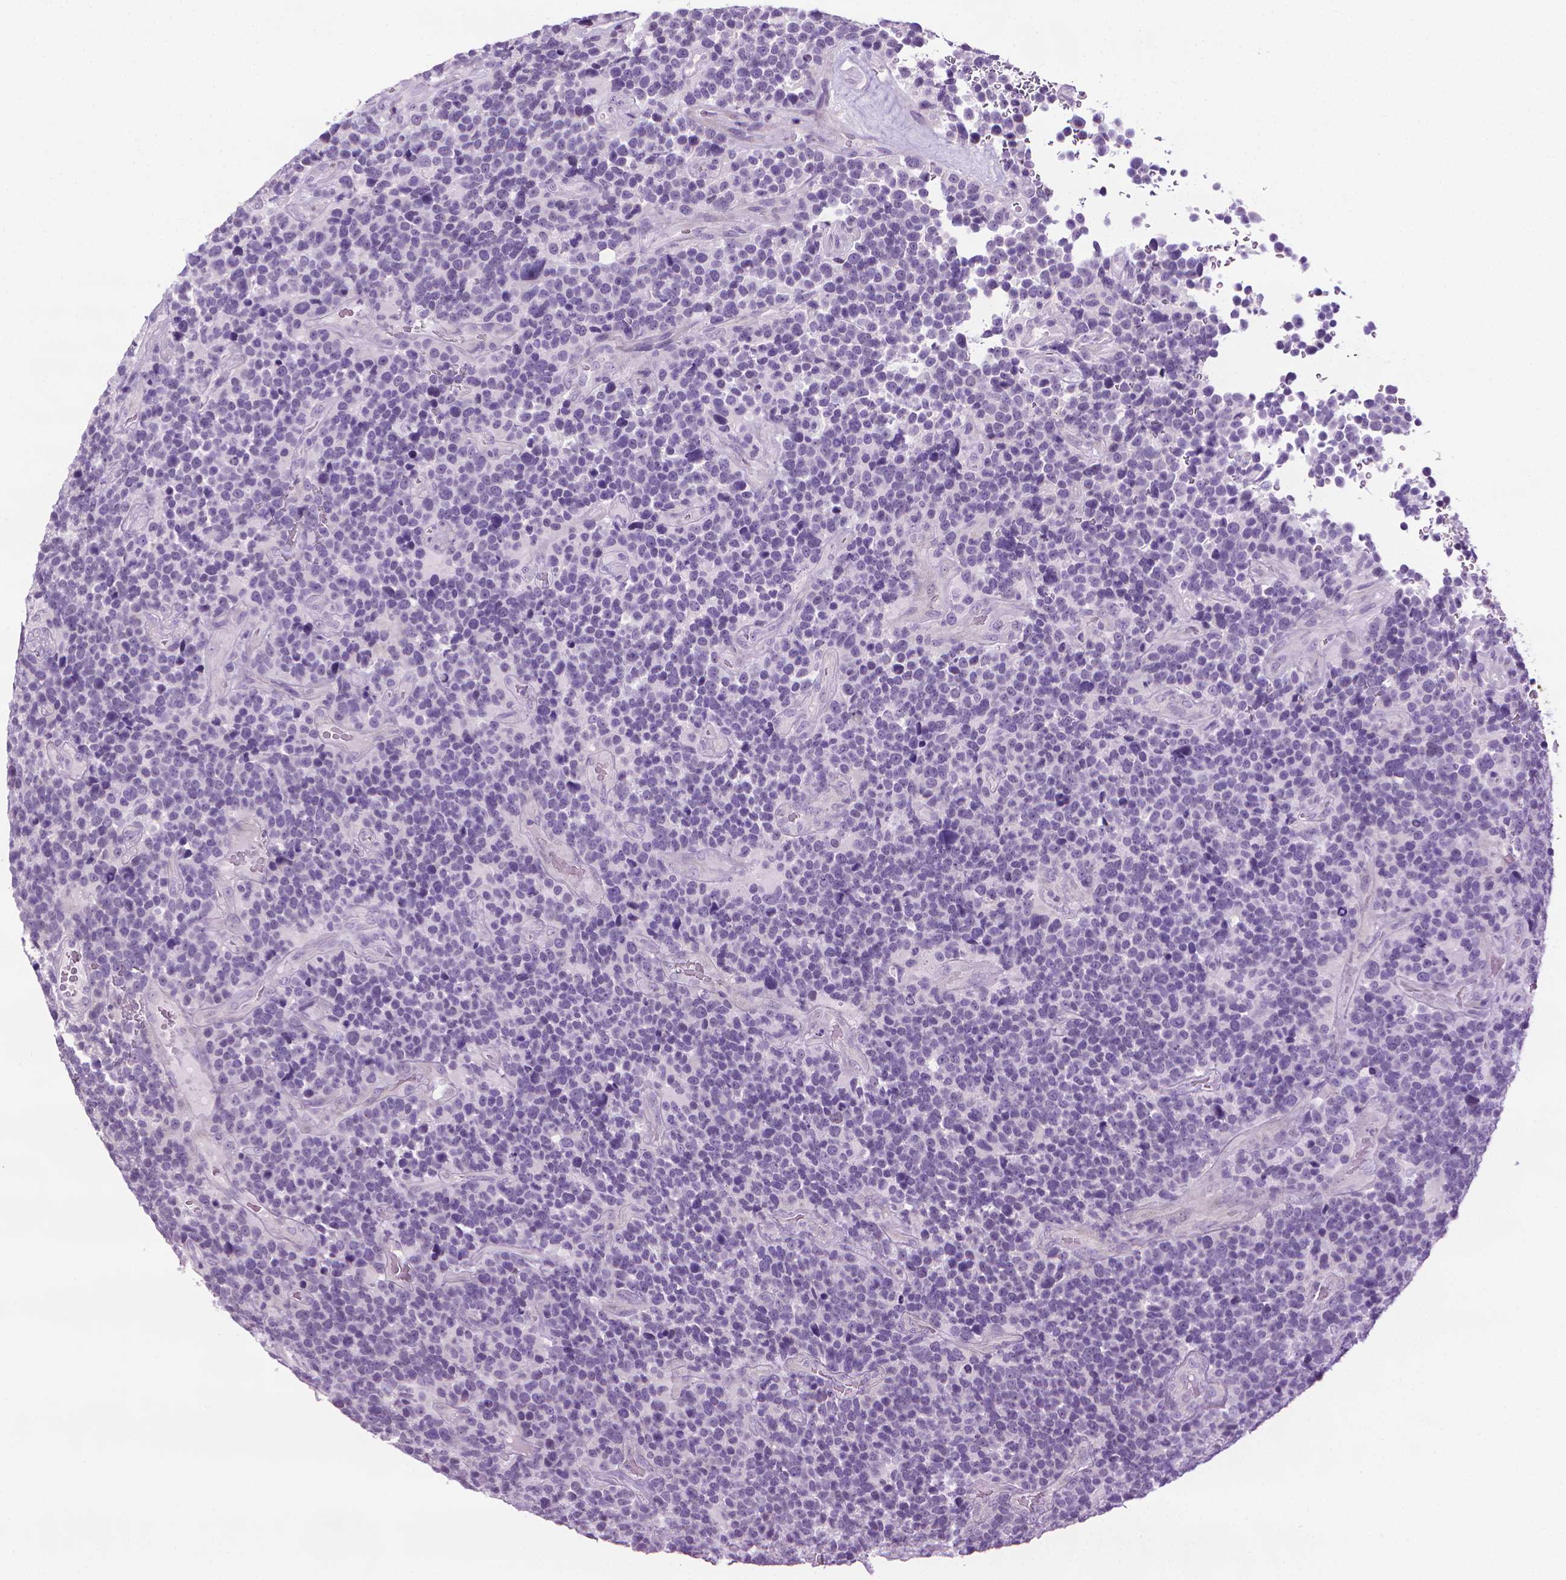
{"staining": {"intensity": "negative", "quantity": "none", "location": "none"}, "tissue": "glioma", "cell_type": "Tumor cells", "image_type": "cancer", "snomed": [{"axis": "morphology", "description": "Glioma, malignant, High grade"}, {"axis": "topography", "description": "Brain"}], "caption": "Immunohistochemistry photomicrograph of human glioma stained for a protein (brown), which displays no staining in tumor cells.", "gene": "DNAI7", "patient": {"sex": "male", "age": 33}}